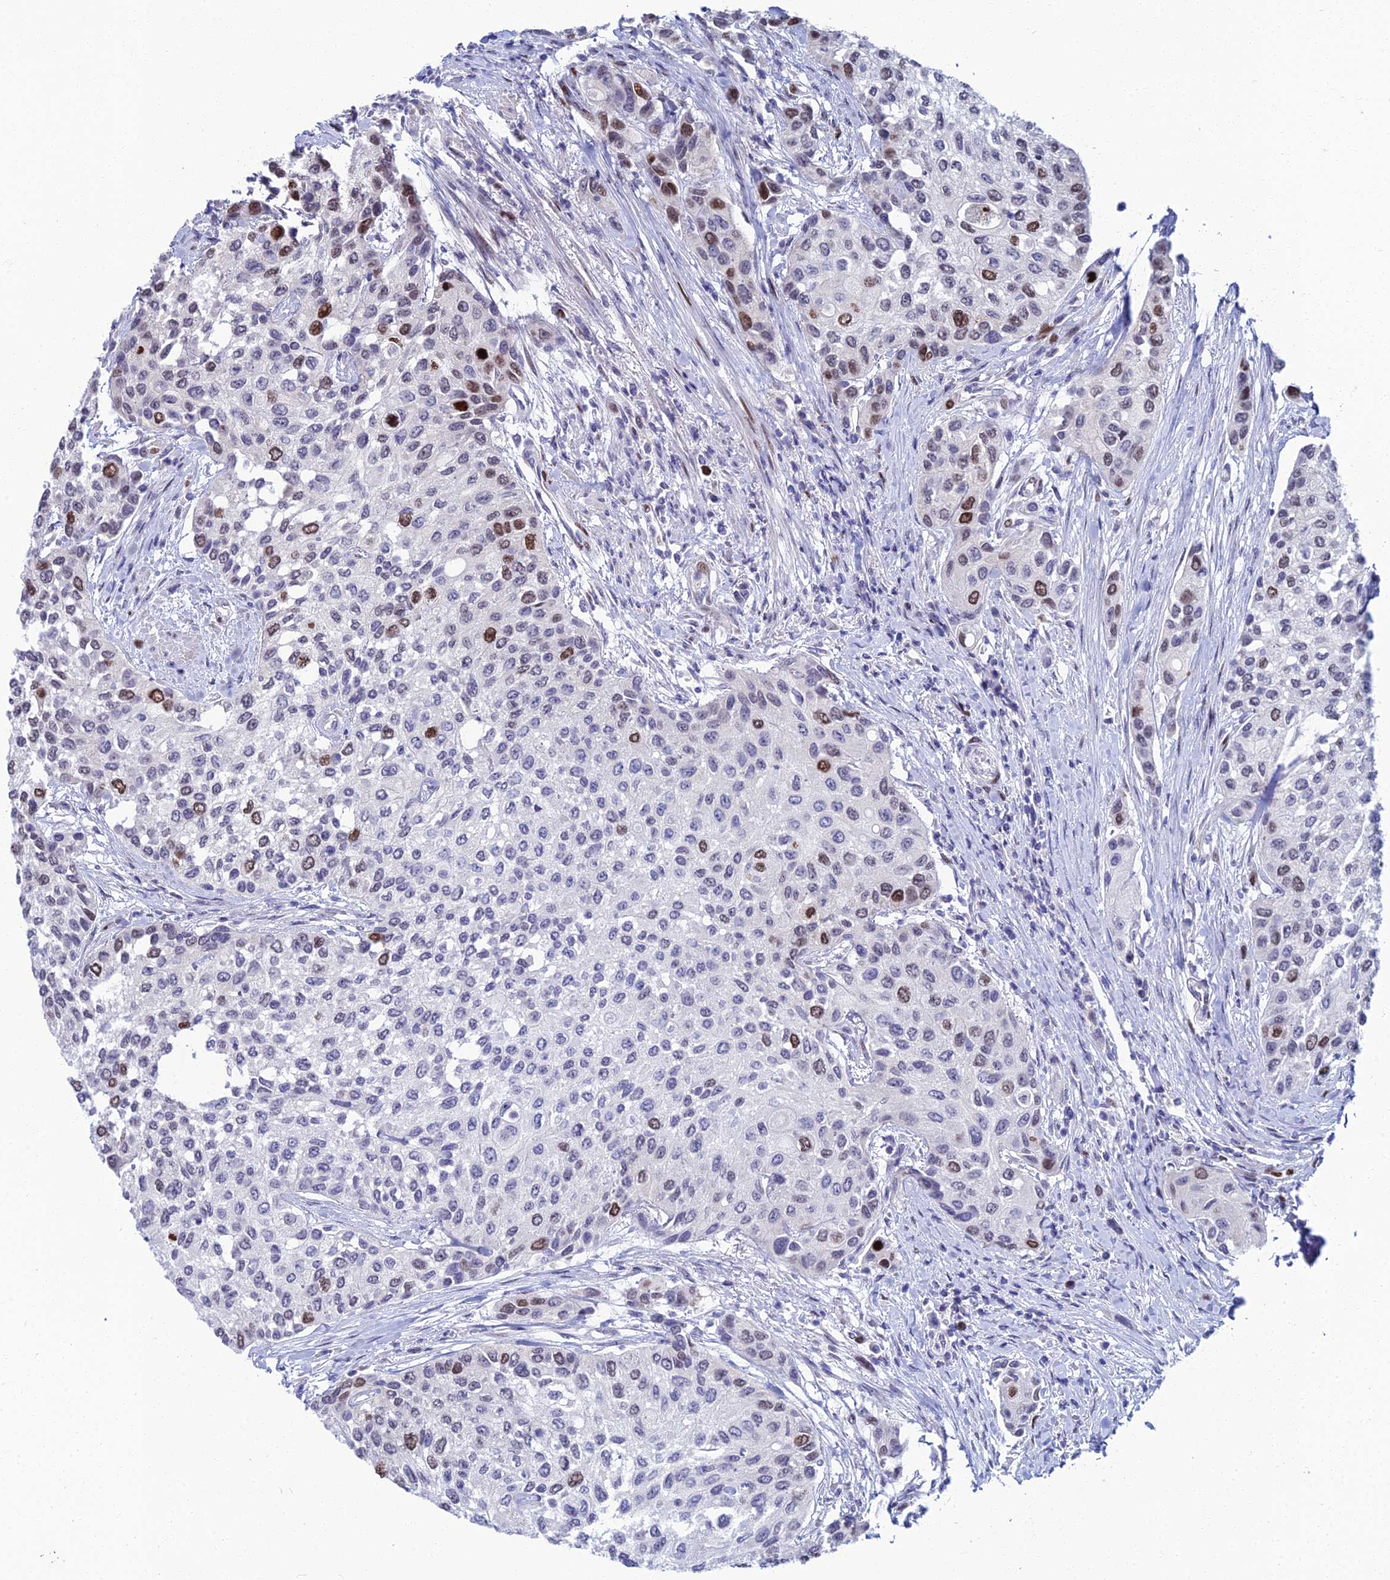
{"staining": {"intensity": "moderate", "quantity": "<25%", "location": "nuclear"}, "tissue": "urothelial cancer", "cell_type": "Tumor cells", "image_type": "cancer", "snomed": [{"axis": "morphology", "description": "Normal tissue, NOS"}, {"axis": "morphology", "description": "Urothelial carcinoma, High grade"}, {"axis": "topography", "description": "Vascular tissue"}, {"axis": "topography", "description": "Urinary bladder"}], "caption": "Immunohistochemical staining of human high-grade urothelial carcinoma shows low levels of moderate nuclear protein positivity in about <25% of tumor cells.", "gene": "TAF9B", "patient": {"sex": "female", "age": 56}}